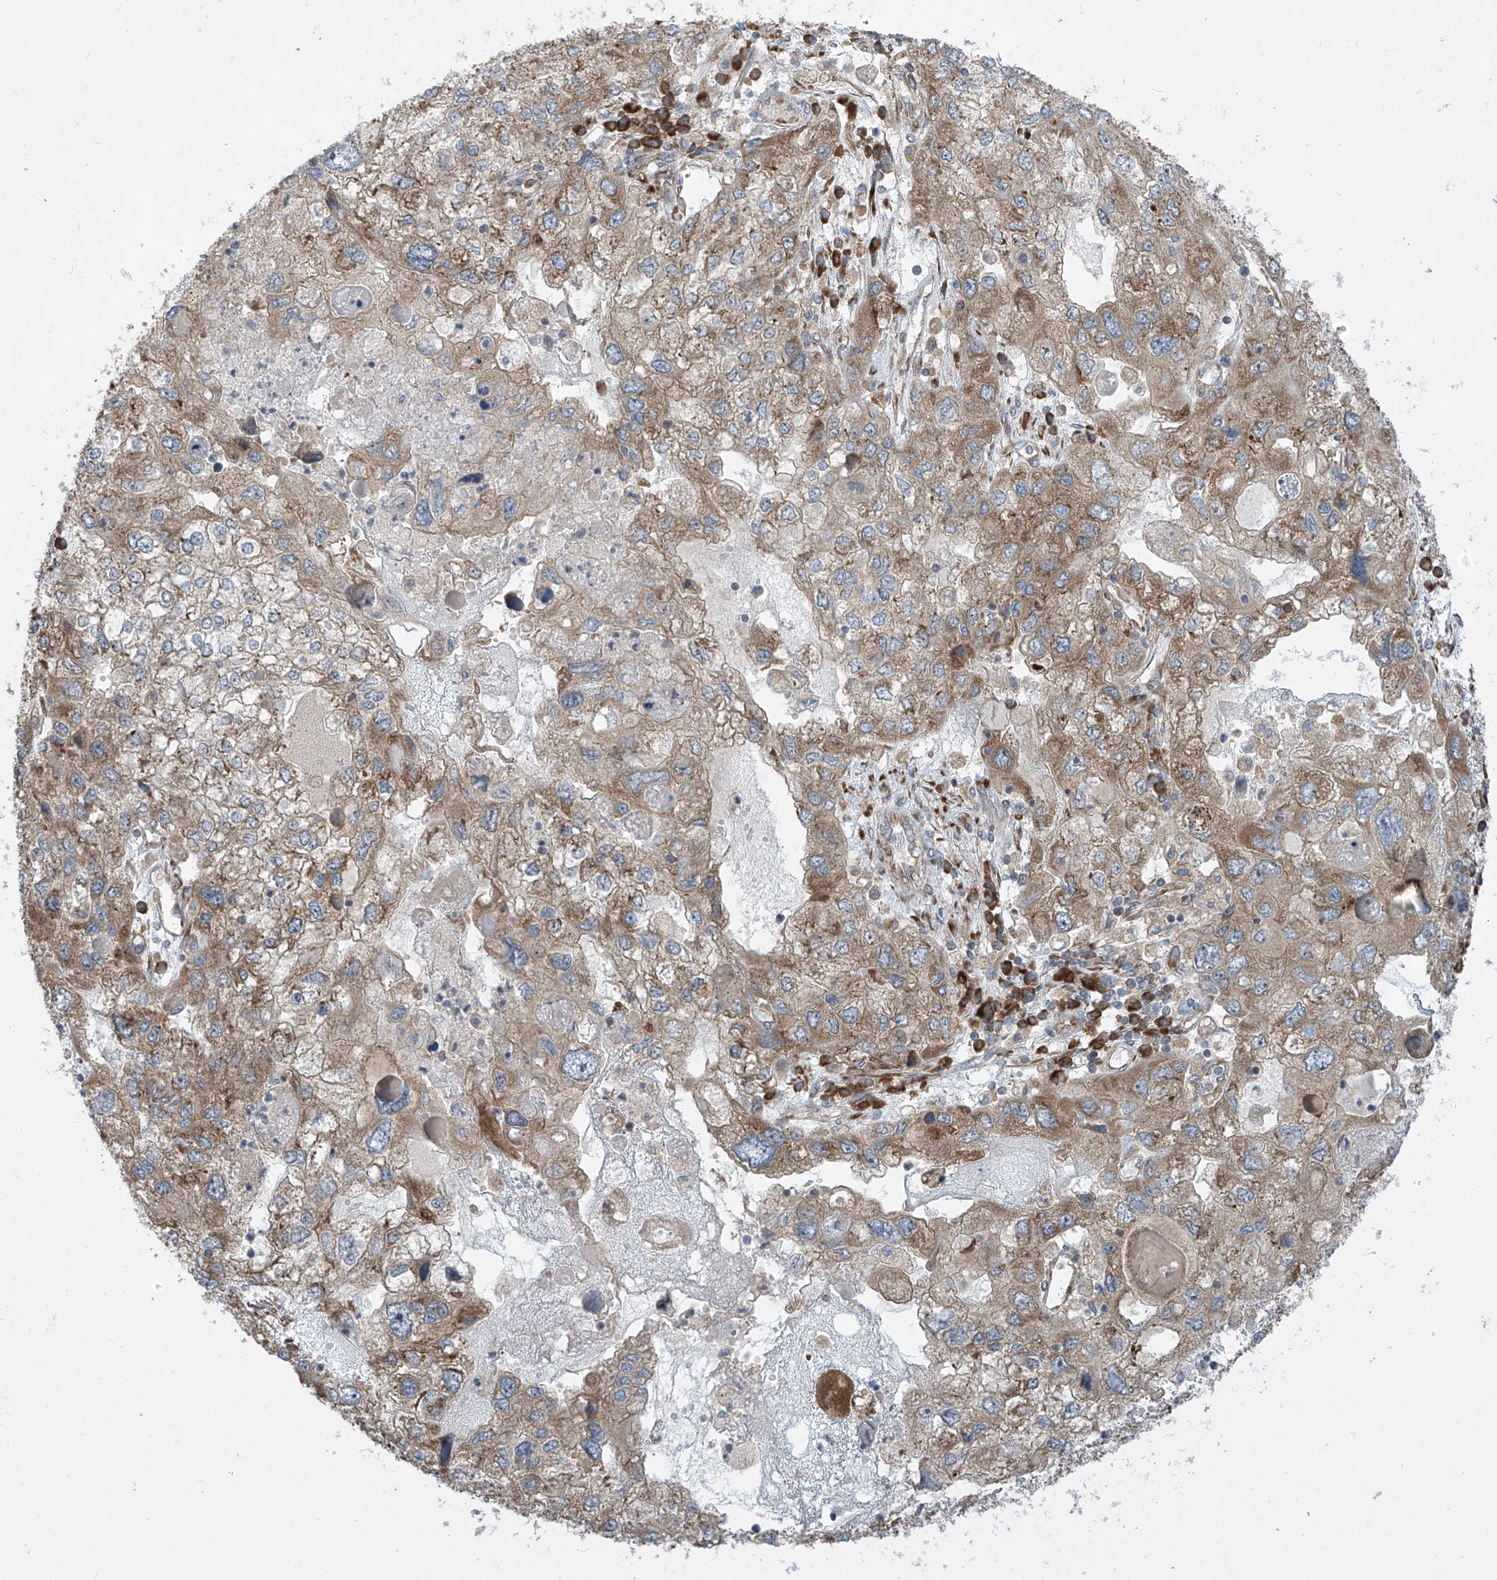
{"staining": {"intensity": "moderate", "quantity": ">75%", "location": "cytoplasmic/membranous"}, "tissue": "endometrial cancer", "cell_type": "Tumor cells", "image_type": "cancer", "snomed": [{"axis": "morphology", "description": "Adenocarcinoma, NOS"}, {"axis": "topography", "description": "Endometrium"}], "caption": "Tumor cells reveal medium levels of moderate cytoplasmic/membranous positivity in approximately >75% of cells in endometrial cancer (adenocarcinoma). (DAB (3,3'-diaminobenzidine) IHC with brightfield microscopy, high magnification).", "gene": "RPL34", "patient": {"sex": "female", "age": 49}}